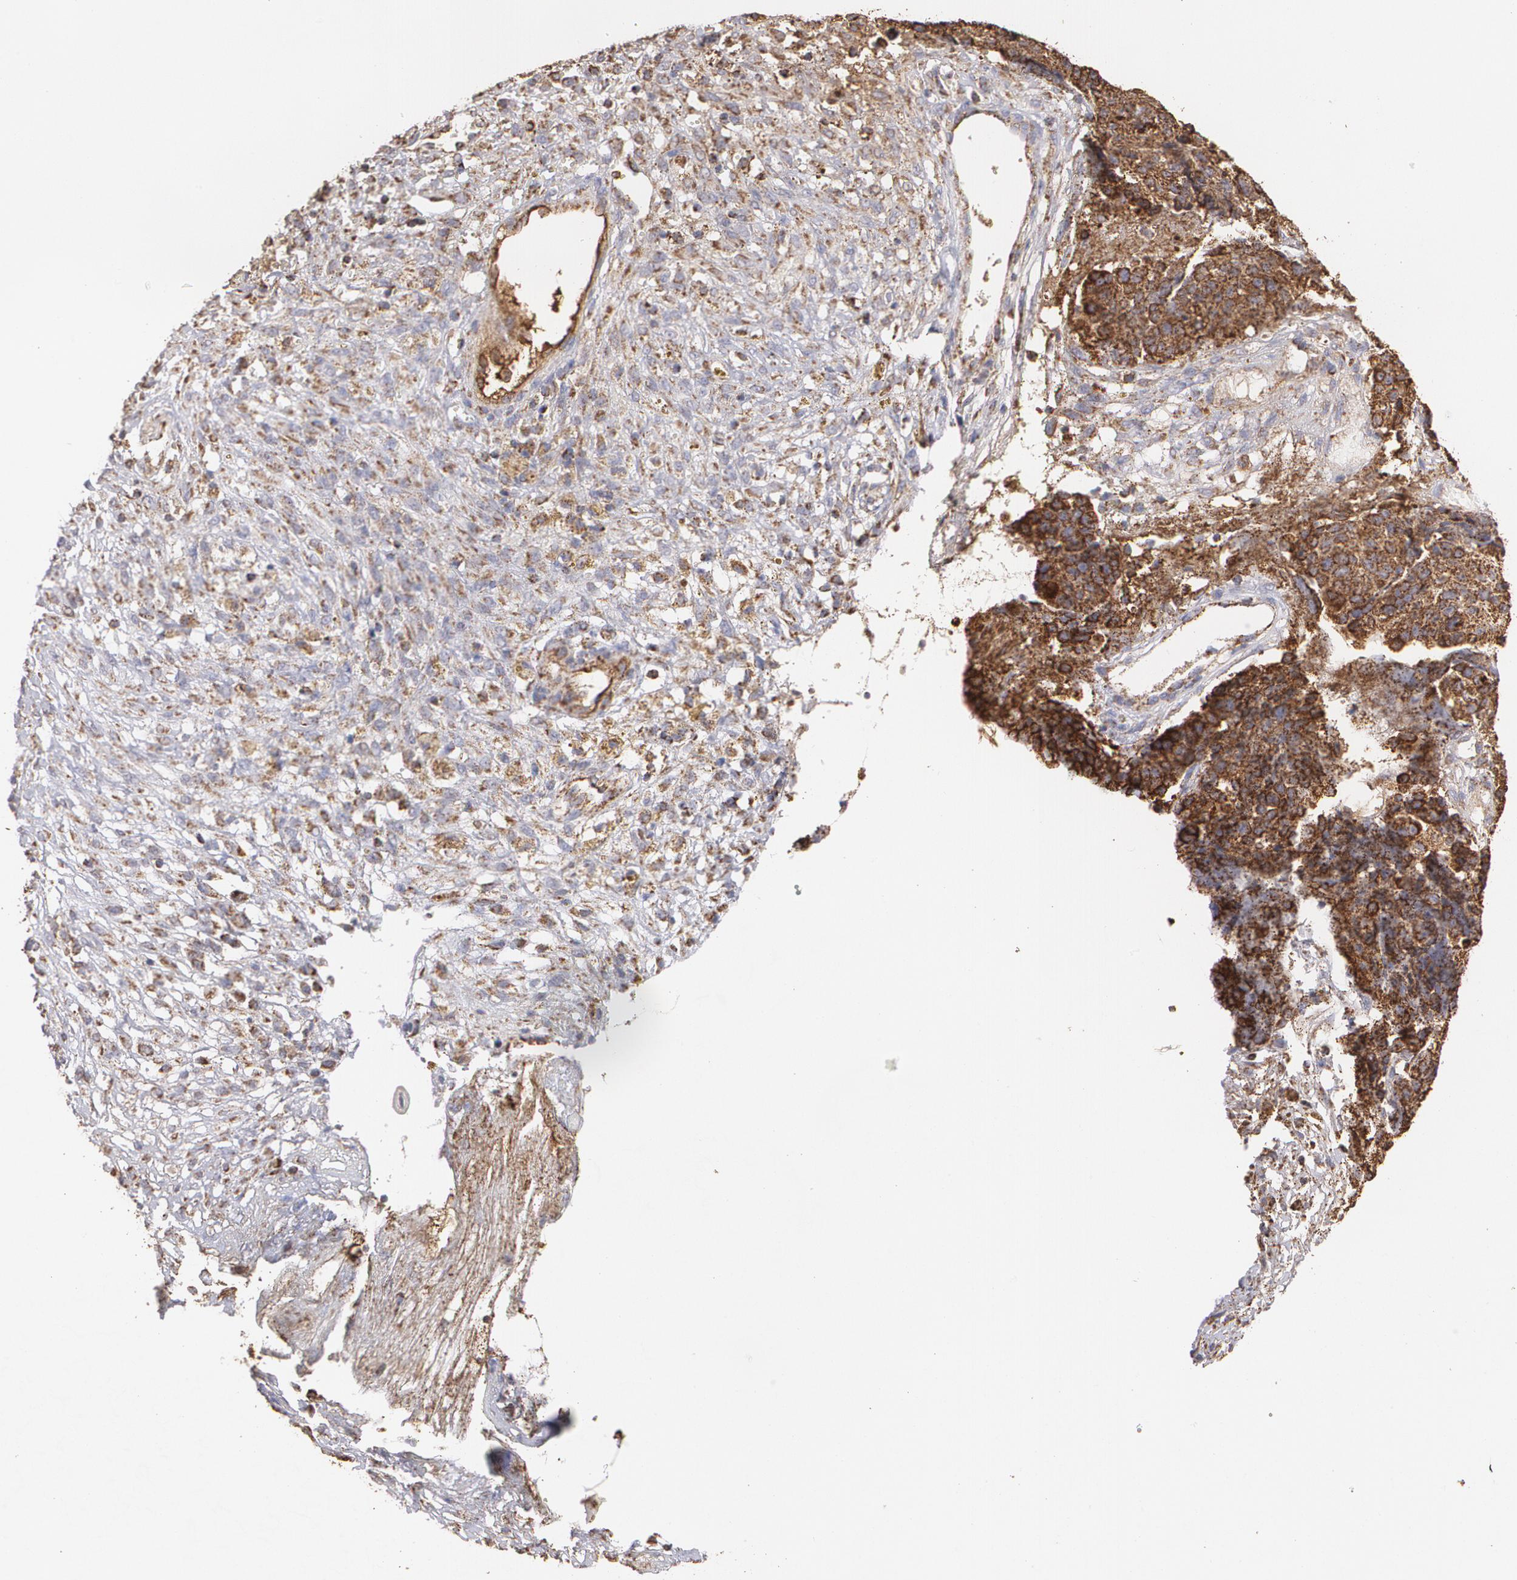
{"staining": {"intensity": "moderate", "quantity": ">75%", "location": "cytoplasmic/membranous"}, "tissue": "ovarian cancer", "cell_type": "Tumor cells", "image_type": "cancer", "snomed": [{"axis": "morphology", "description": "Carcinoma, endometroid"}, {"axis": "topography", "description": "Ovary"}], "caption": "DAB immunohistochemical staining of human endometroid carcinoma (ovarian) displays moderate cytoplasmic/membranous protein expression in approximately >75% of tumor cells.", "gene": "HSPD1", "patient": {"sex": "female", "age": 42}}